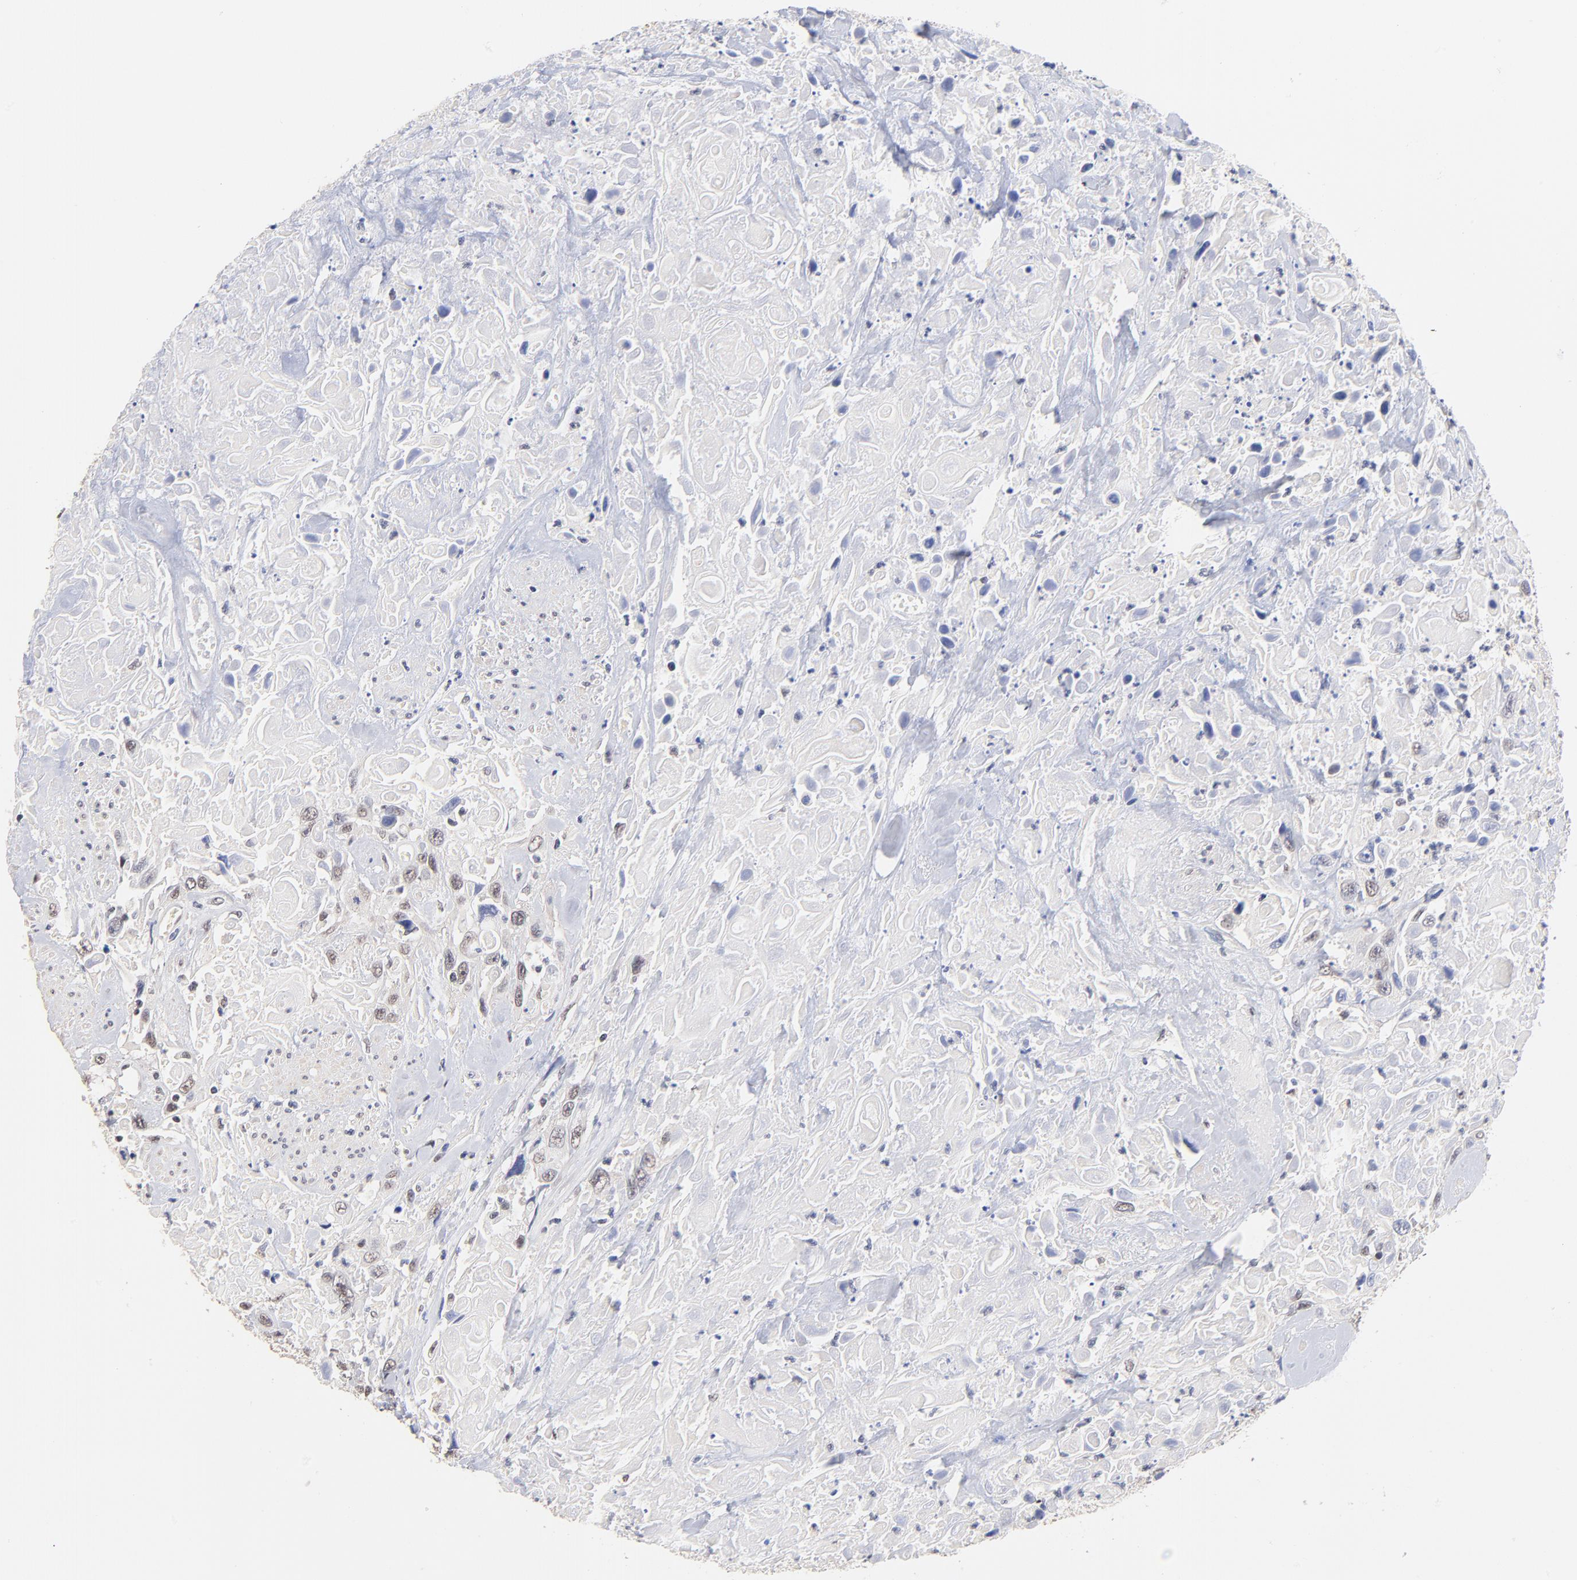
{"staining": {"intensity": "negative", "quantity": "none", "location": "none"}, "tissue": "urothelial cancer", "cell_type": "Tumor cells", "image_type": "cancer", "snomed": [{"axis": "morphology", "description": "Urothelial carcinoma, High grade"}, {"axis": "topography", "description": "Urinary bladder"}], "caption": "Urothelial cancer stained for a protein using immunohistochemistry (IHC) demonstrates no positivity tumor cells.", "gene": "RIBC2", "patient": {"sex": "female", "age": 84}}